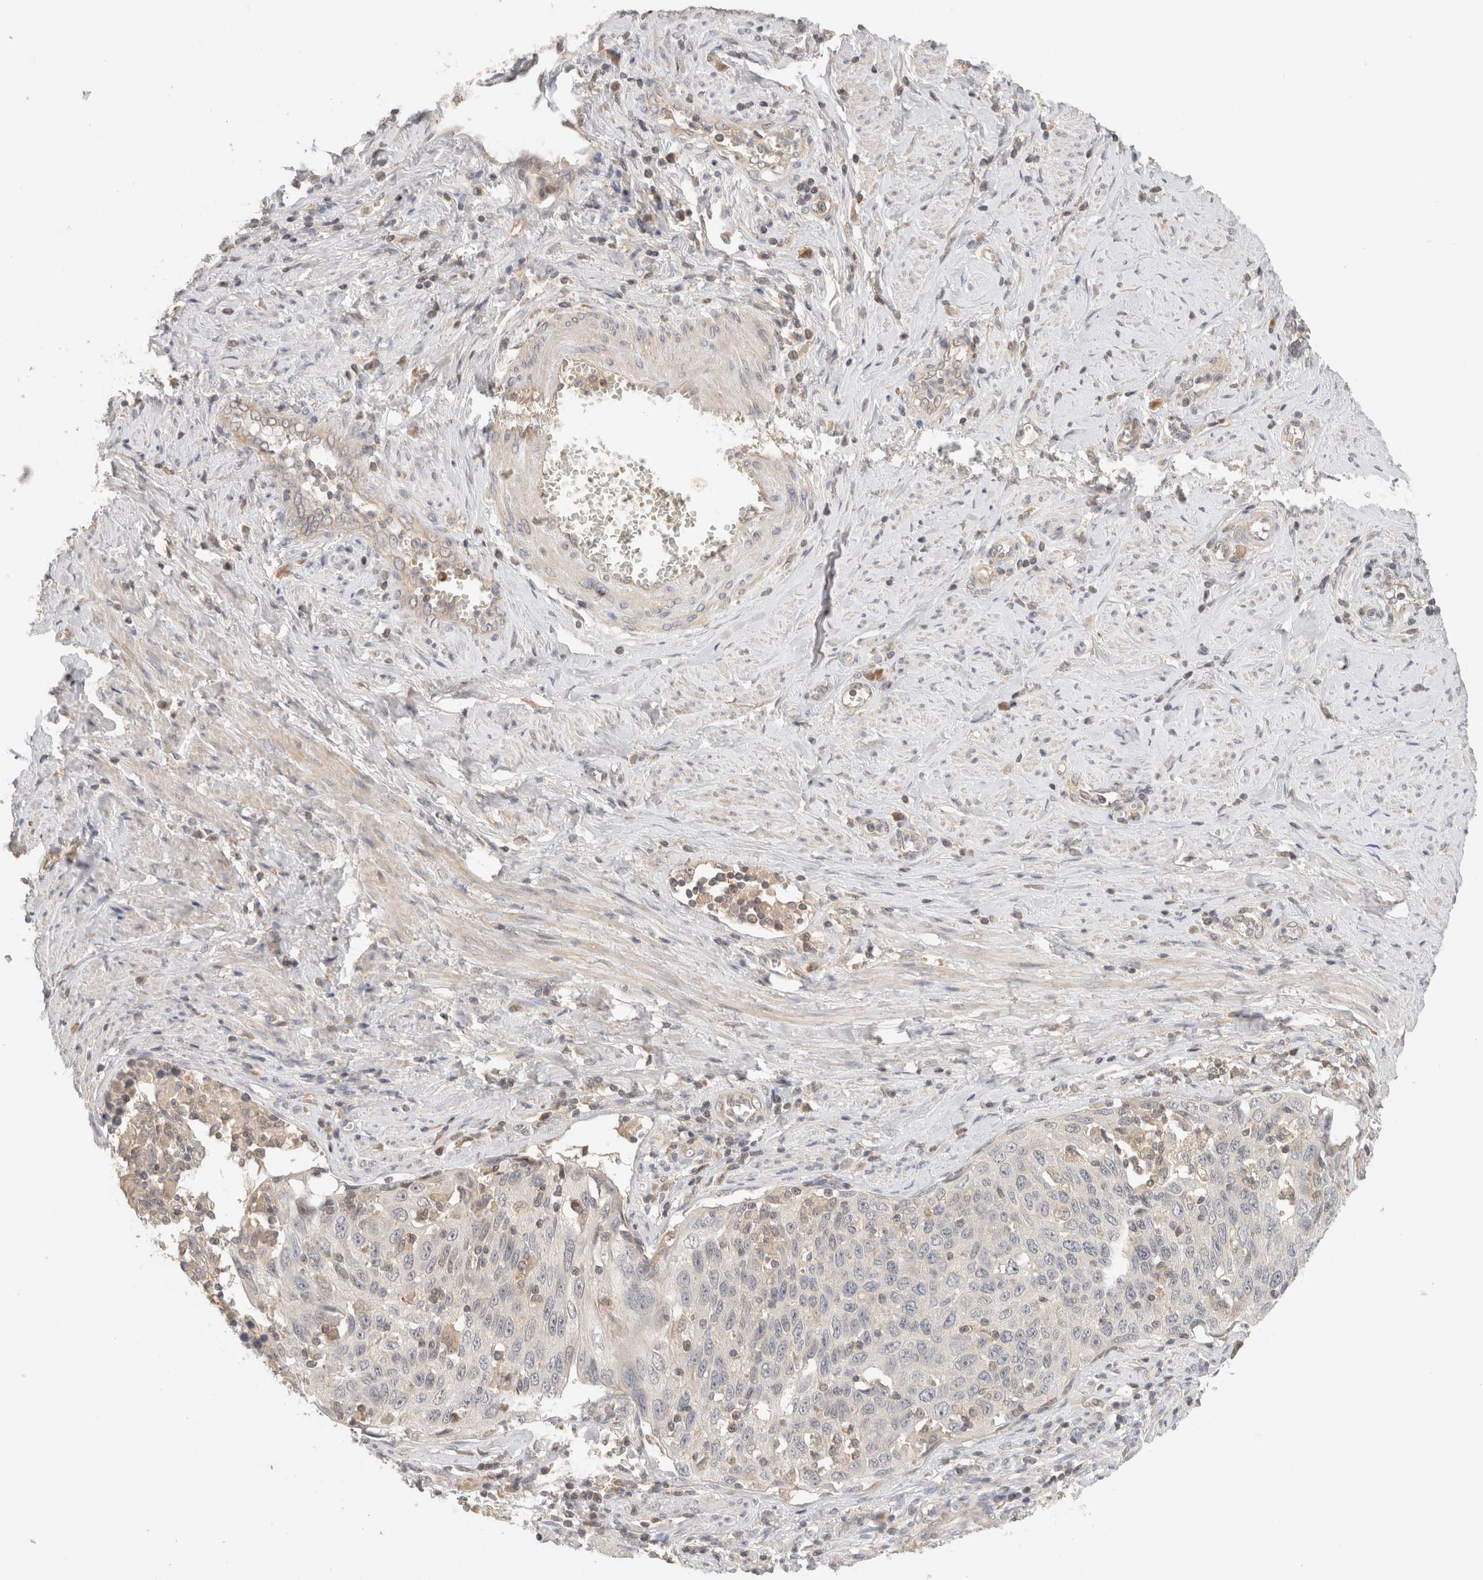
{"staining": {"intensity": "negative", "quantity": "none", "location": "none"}, "tissue": "cervical cancer", "cell_type": "Tumor cells", "image_type": "cancer", "snomed": [{"axis": "morphology", "description": "Squamous cell carcinoma, NOS"}, {"axis": "topography", "description": "Cervix"}], "caption": "DAB (3,3'-diaminobenzidine) immunohistochemical staining of squamous cell carcinoma (cervical) reveals no significant positivity in tumor cells. (DAB (3,3'-diaminobenzidine) IHC with hematoxylin counter stain).", "gene": "MRM3", "patient": {"sex": "female", "age": 53}}